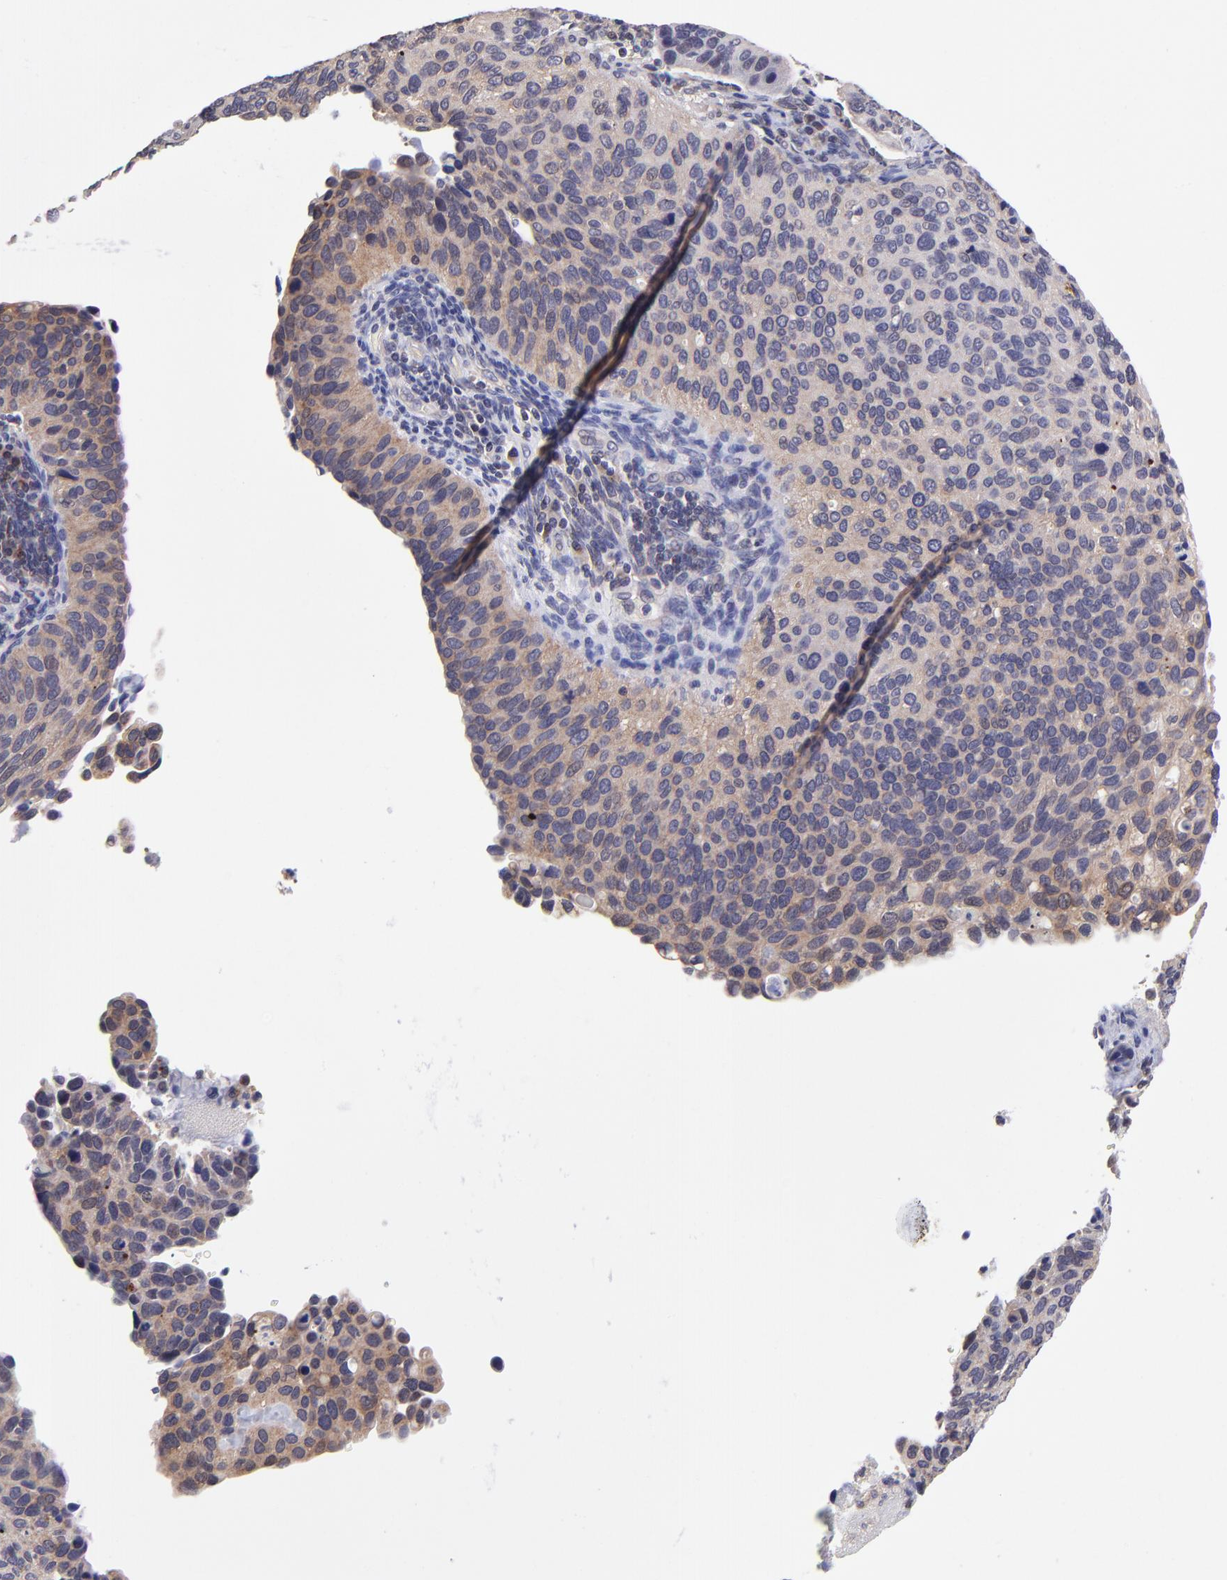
{"staining": {"intensity": "moderate", "quantity": ">75%", "location": "cytoplasmic/membranous"}, "tissue": "cervical cancer", "cell_type": "Tumor cells", "image_type": "cancer", "snomed": [{"axis": "morphology", "description": "Normal tissue, NOS"}, {"axis": "morphology", "description": "Adenocarcinoma, NOS"}, {"axis": "topography", "description": "Cervix"}], "caption": "Protein staining of cervical adenocarcinoma tissue displays moderate cytoplasmic/membranous staining in about >75% of tumor cells.", "gene": "NSF", "patient": {"sex": "female", "age": 34}}